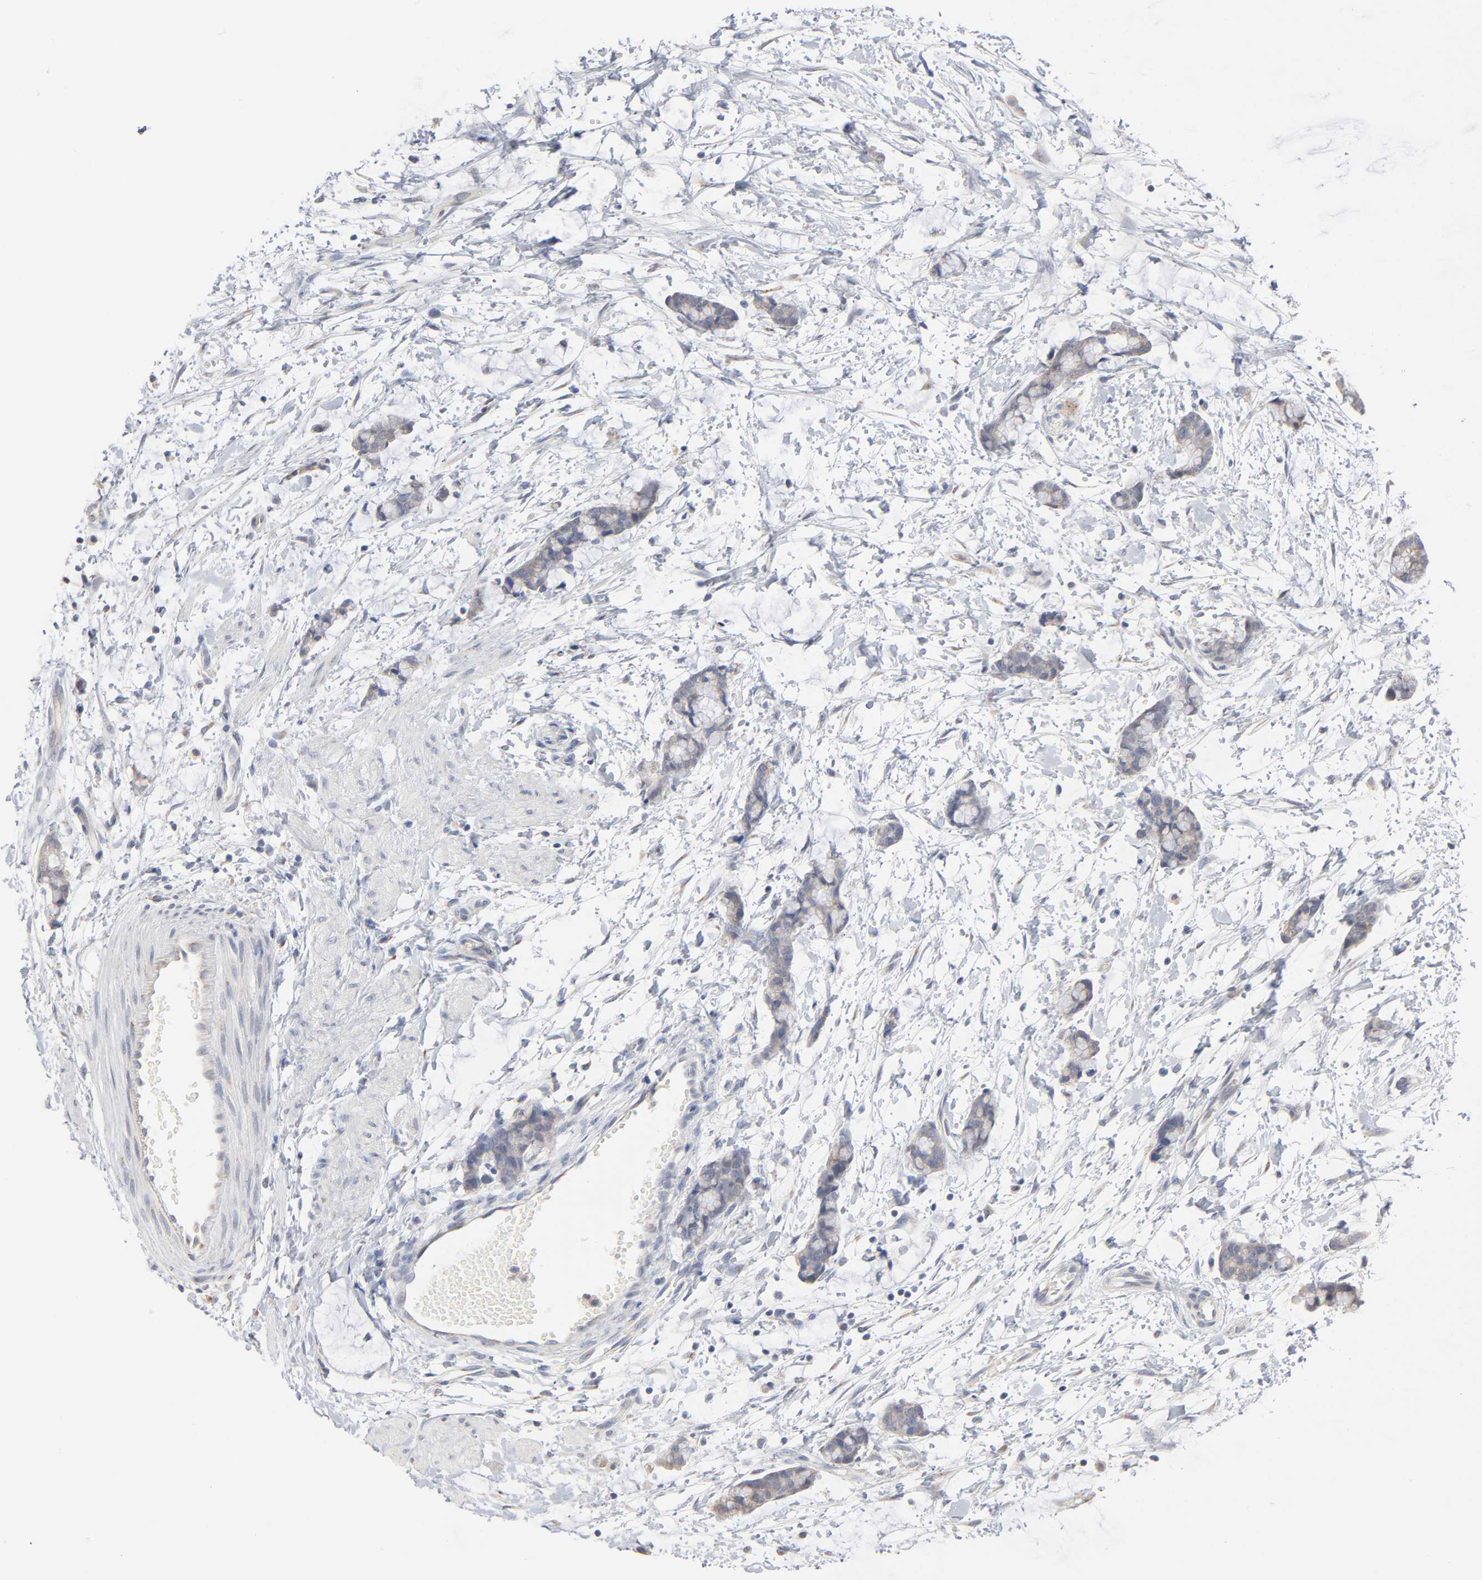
{"staining": {"intensity": "negative", "quantity": "none", "location": "none"}, "tissue": "colorectal cancer", "cell_type": "Tumor cells", "image_type": "cancer", "snomed": [{"axis": "morphology", "description": "Adenocarcinoma, NOS"}, {"axis": "topography", "description": "Colon"}], "caption": "Tumor cells are negative for protein expression in human colorectal adenocarcinoma.", "gene": "AK7", "patient": {"sex": "male", "age": 14}}